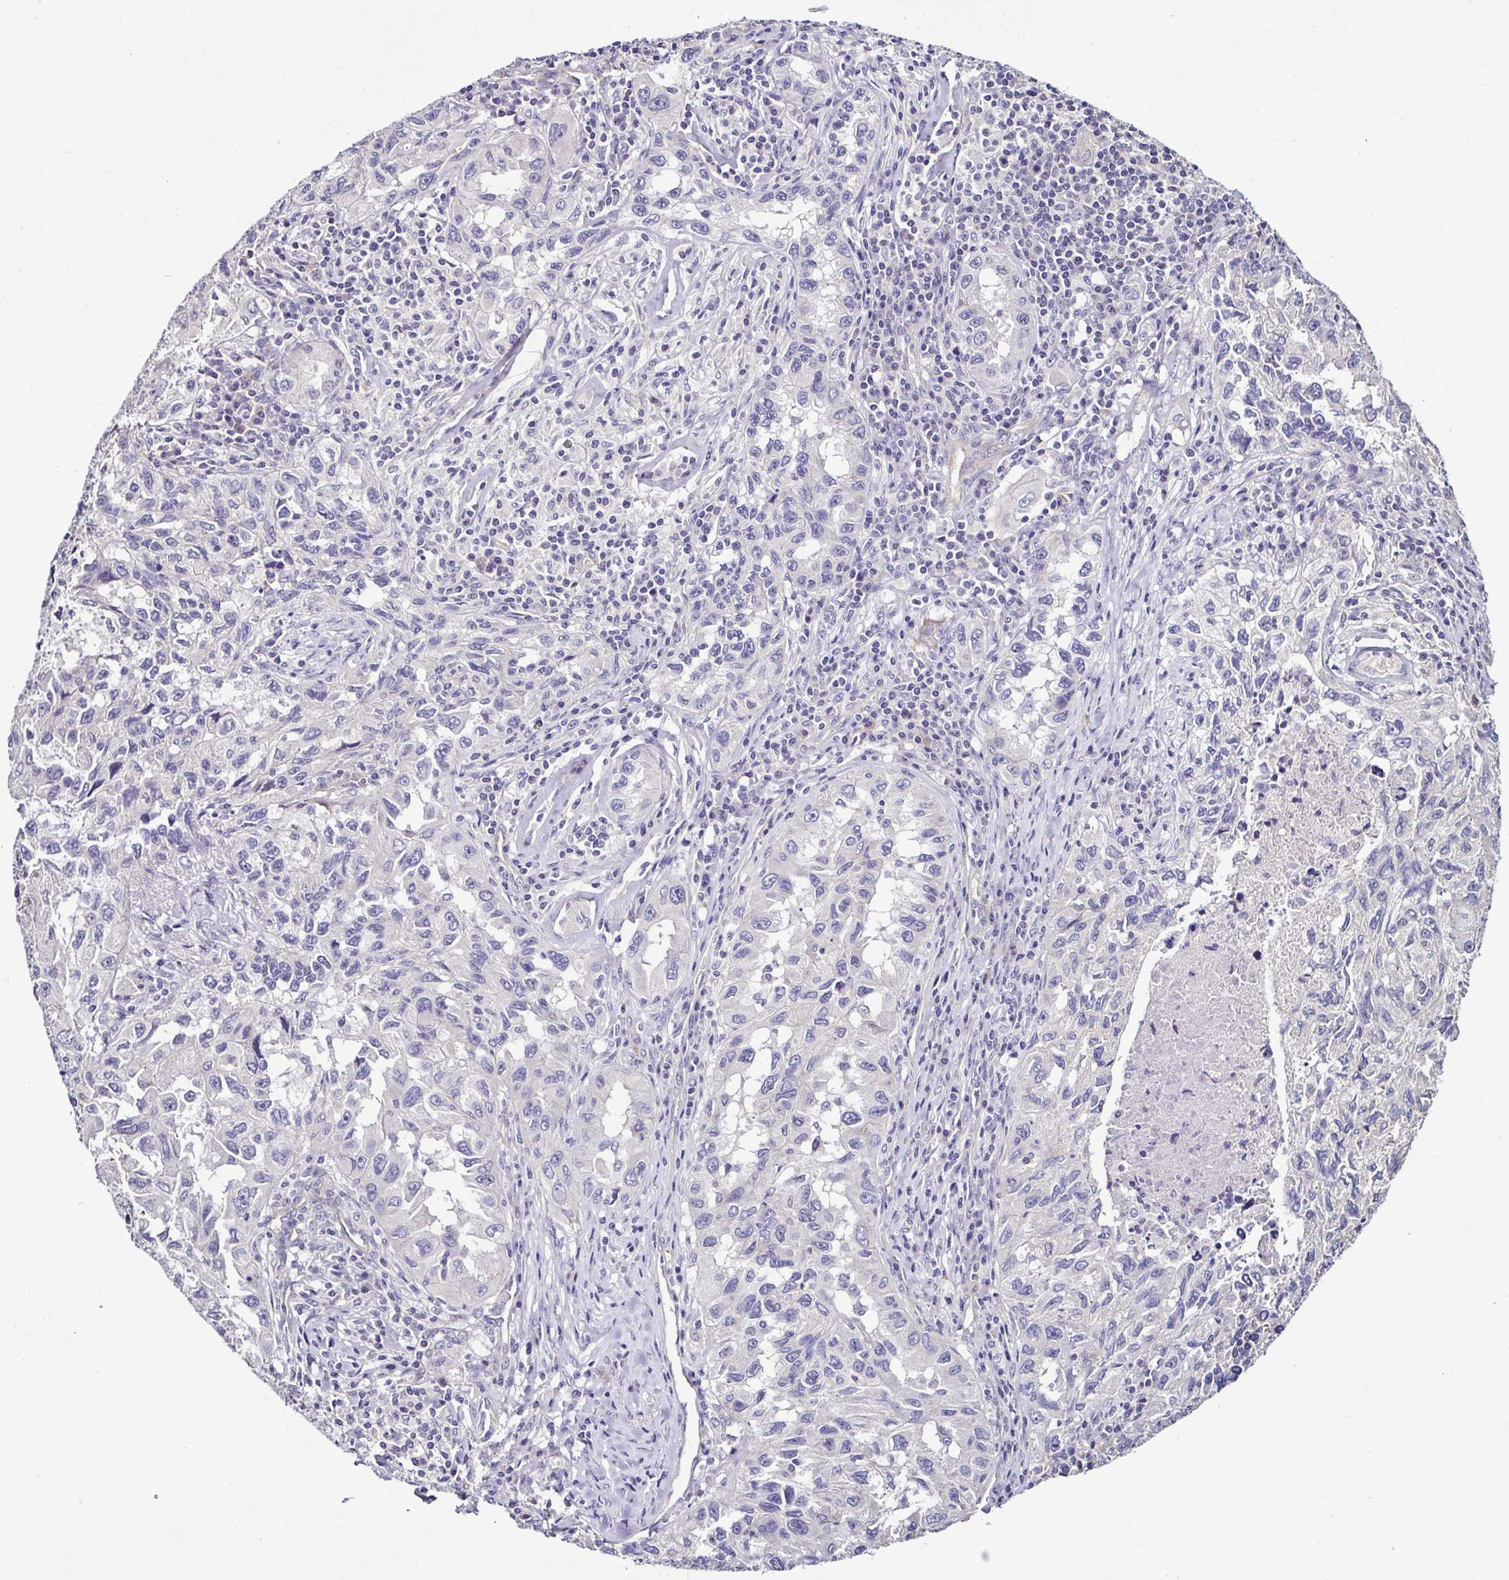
{"staining": {"intensity": "negative", "quantity": "none", "location": "none"}, "tissue": "lung cancer", "cell_type": "Tumor cells", "image_type": "cancer", "snomed": [{"axis": "morphology", "description": "Adenocarcinoma, NOS"}, {"axis": "topography", "description": "Lung"}], "caption": "DAB immunohistochemical staining of lung cancer displays no significant positivity in tumor cells.", "gene": "LMOD2", "patient": {"sex": "female", "age": 73}}